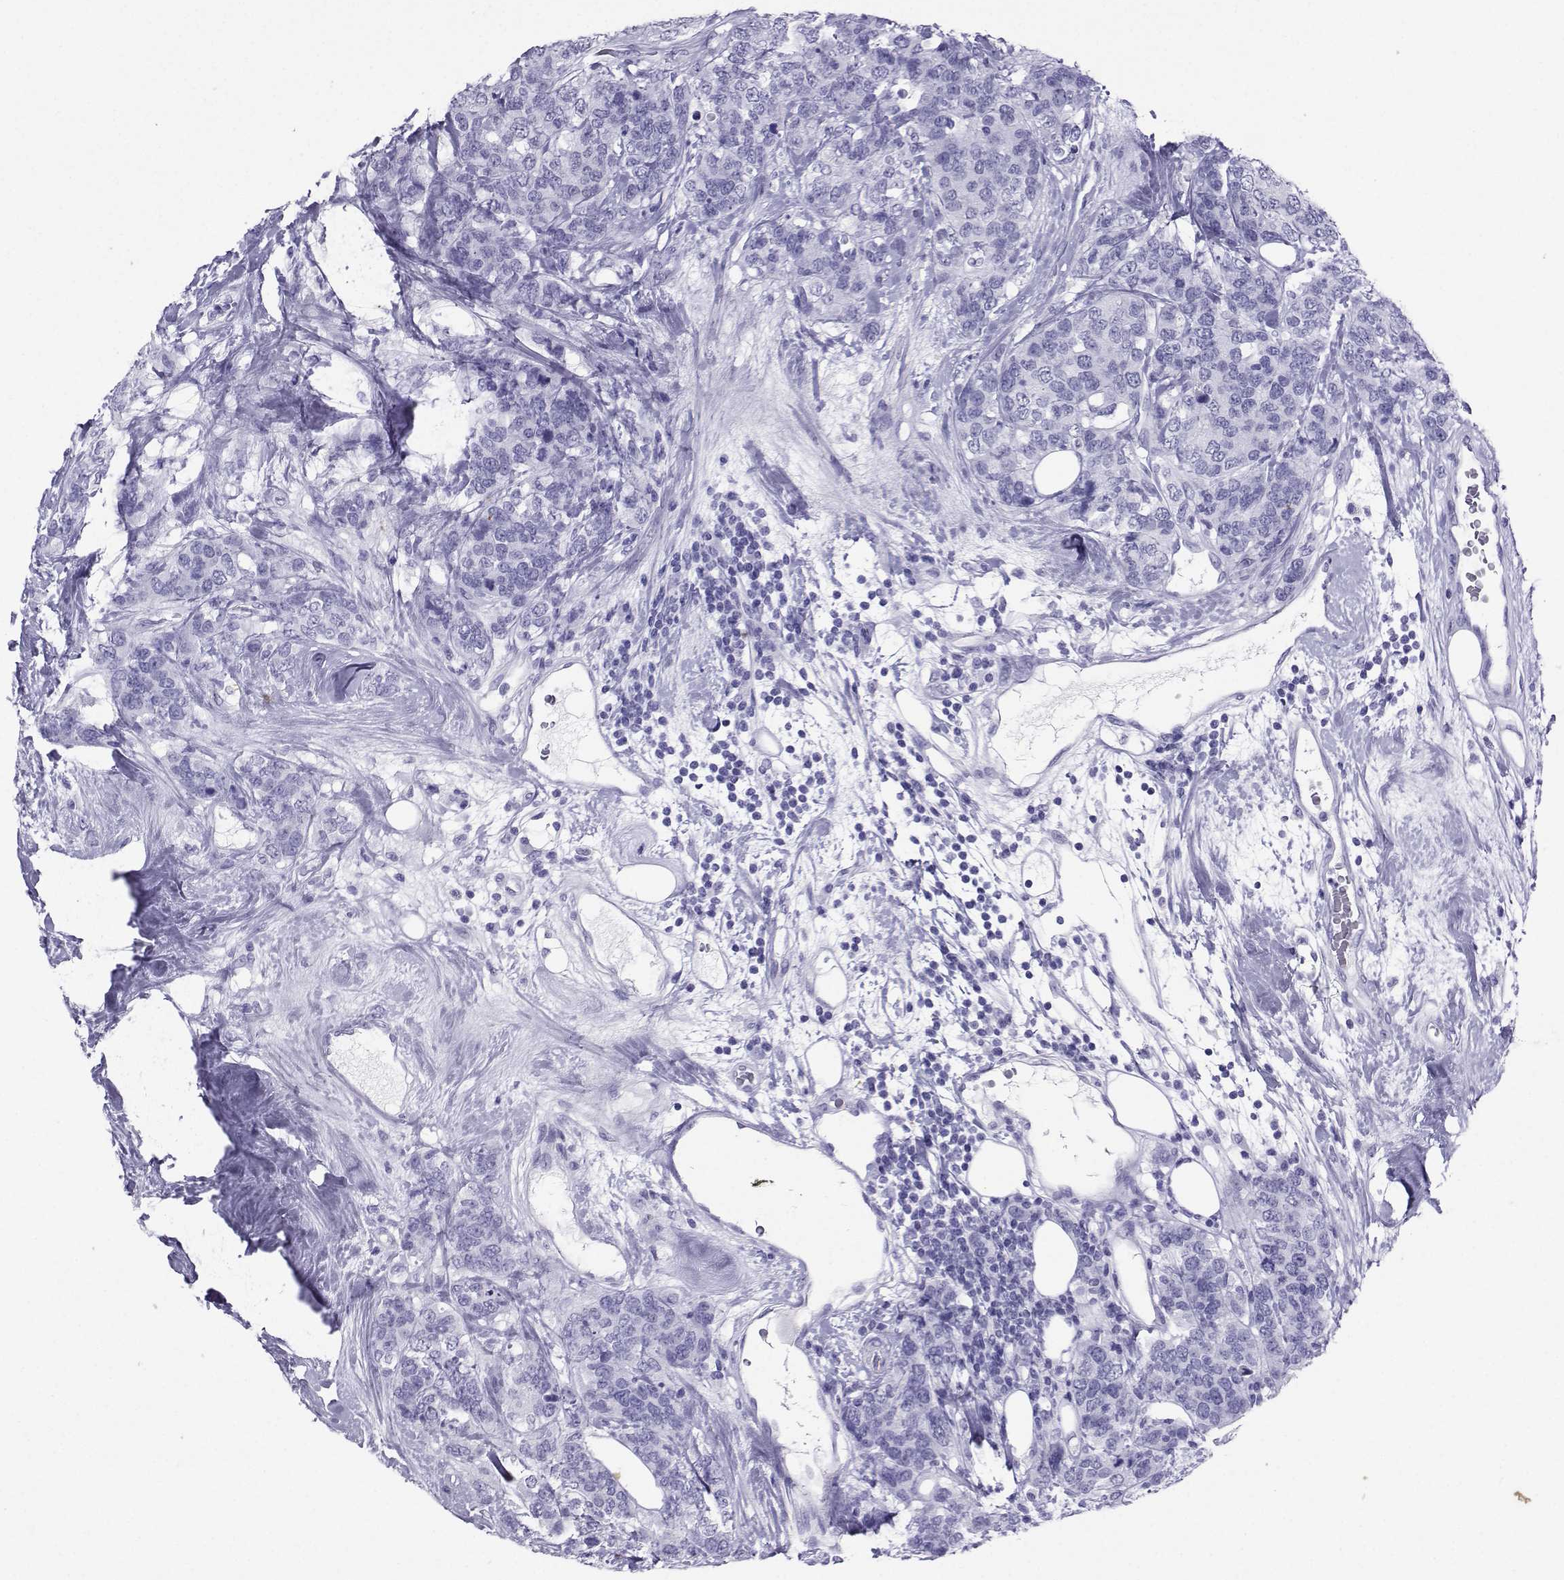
{"staining": {"intensity": "negative", "quantity": "none", "location": "none"}, "tissue": "breast cancer", "cell_type": "Tumor cells", "image_type": "cancer", "snomed": [{"axis": "morphology", "description": "Lobular carcinoma"}, {"axis": "topography", "description": "Breast"}], "caption": "An IHC histopathology image of lobular carcinoma (breast) is shown. There is no staining in tumor cells of lobular carcinoma (breast). The staining was performed using DAB (3,3'-diaminobenzidine) to visualize the protein expression in brown, while the nuclei were stained in blue with hematoxylin (Magnification: 20x).", "gene": "LORICRIN", "patient": {"sex": "female", "age": 59}}